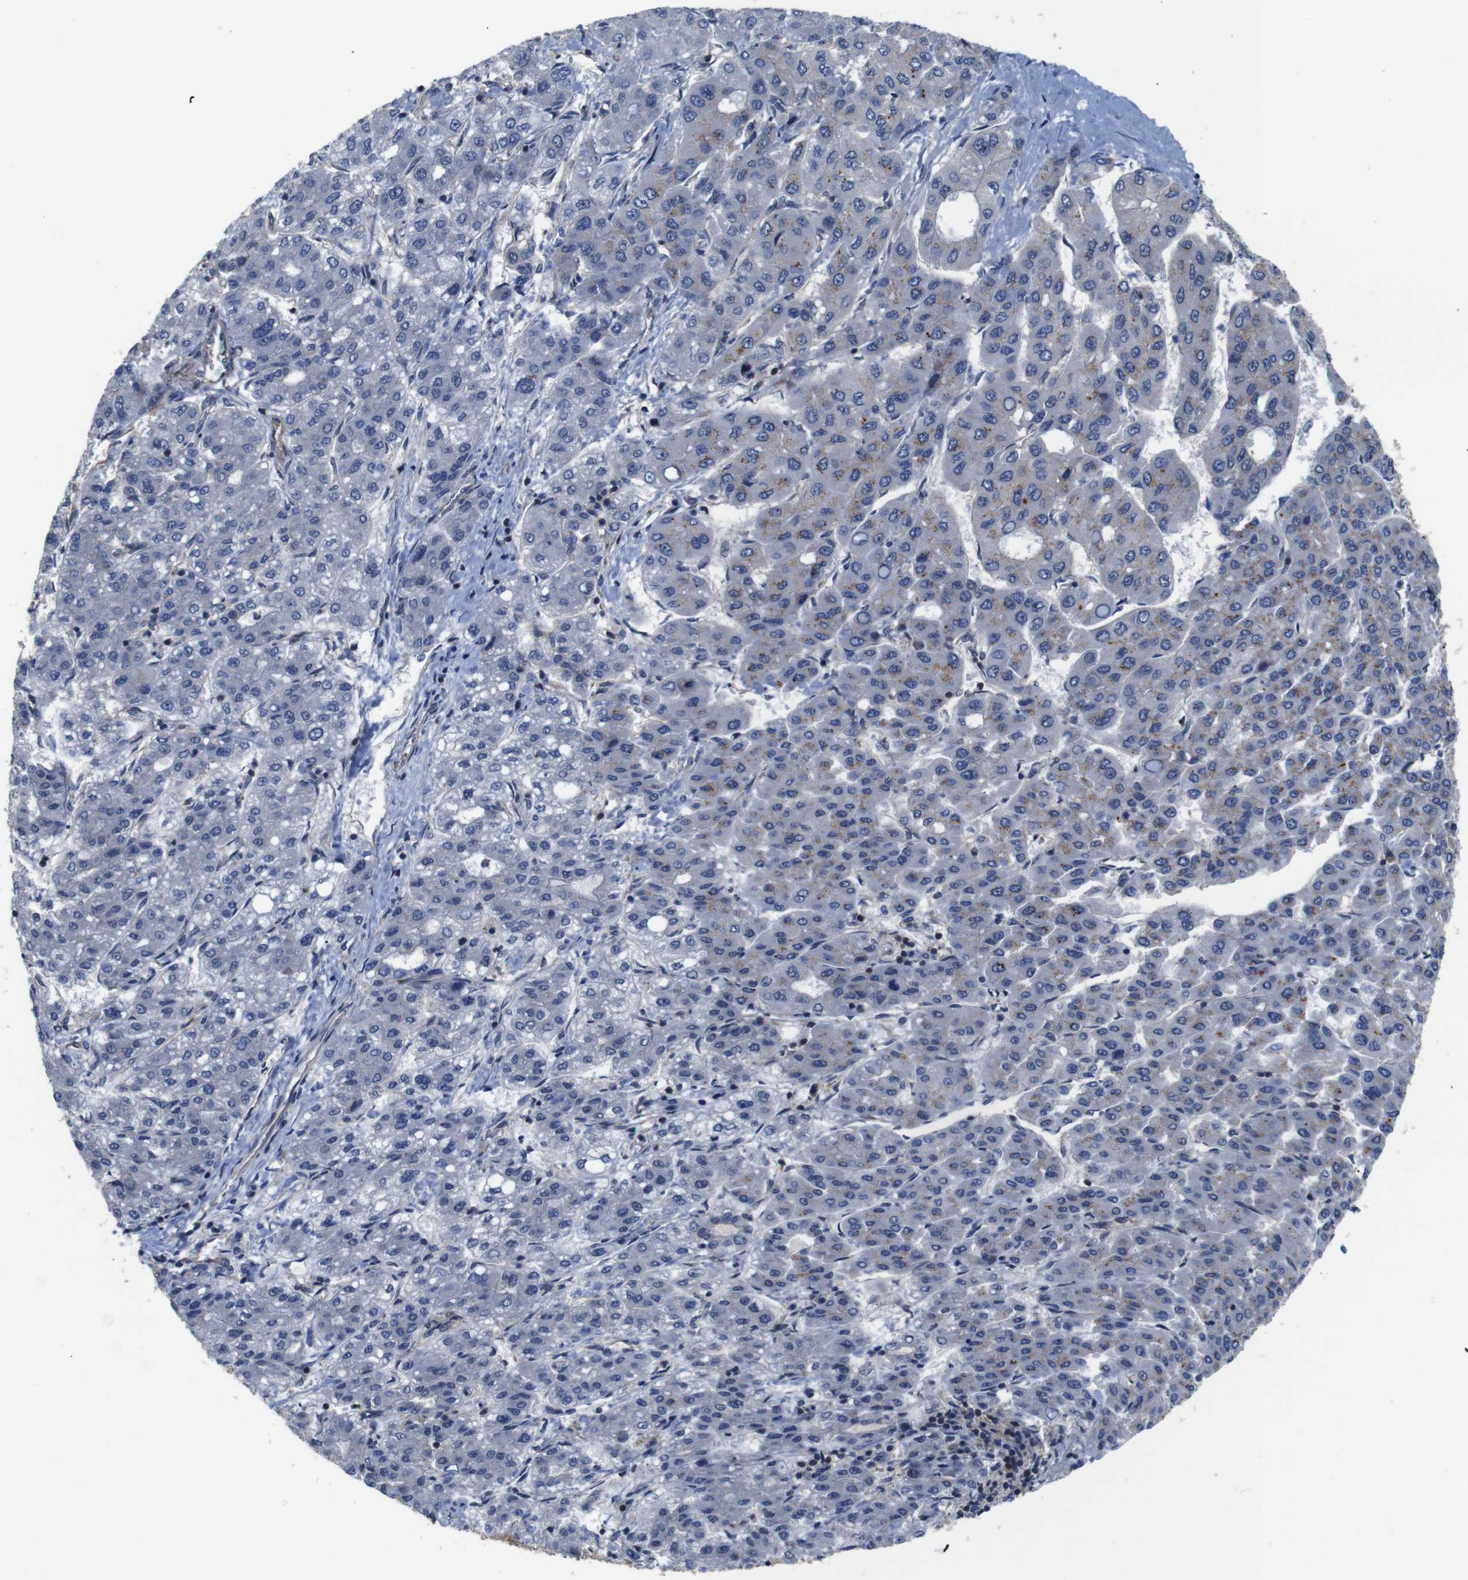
{"staining": {"intensity": "moderate", "quantity": "<25%", "location": "cytoplasmic/membranous"}, "tissue": "liver cancer", "cell_type": "Tumor cells", "image_type": "cancer", "snomed": [{"axis": "morphology", "description": "Carcinoma, Hepatocellular, NOS"}, {"axis": "topography", "description": "Liver"}], "caption": "Tumor cells display low levels of moderate cytoplasmic/membranous expression in about <25% of cells in human liver cancer (hepatocellular carcinoma). Immunohistochemistry (ihc) stains the protein of interest in brown and the nuclei are stained blue.", "gene": "BRWD3", "patient": {"sex": "male", "age": 65}}